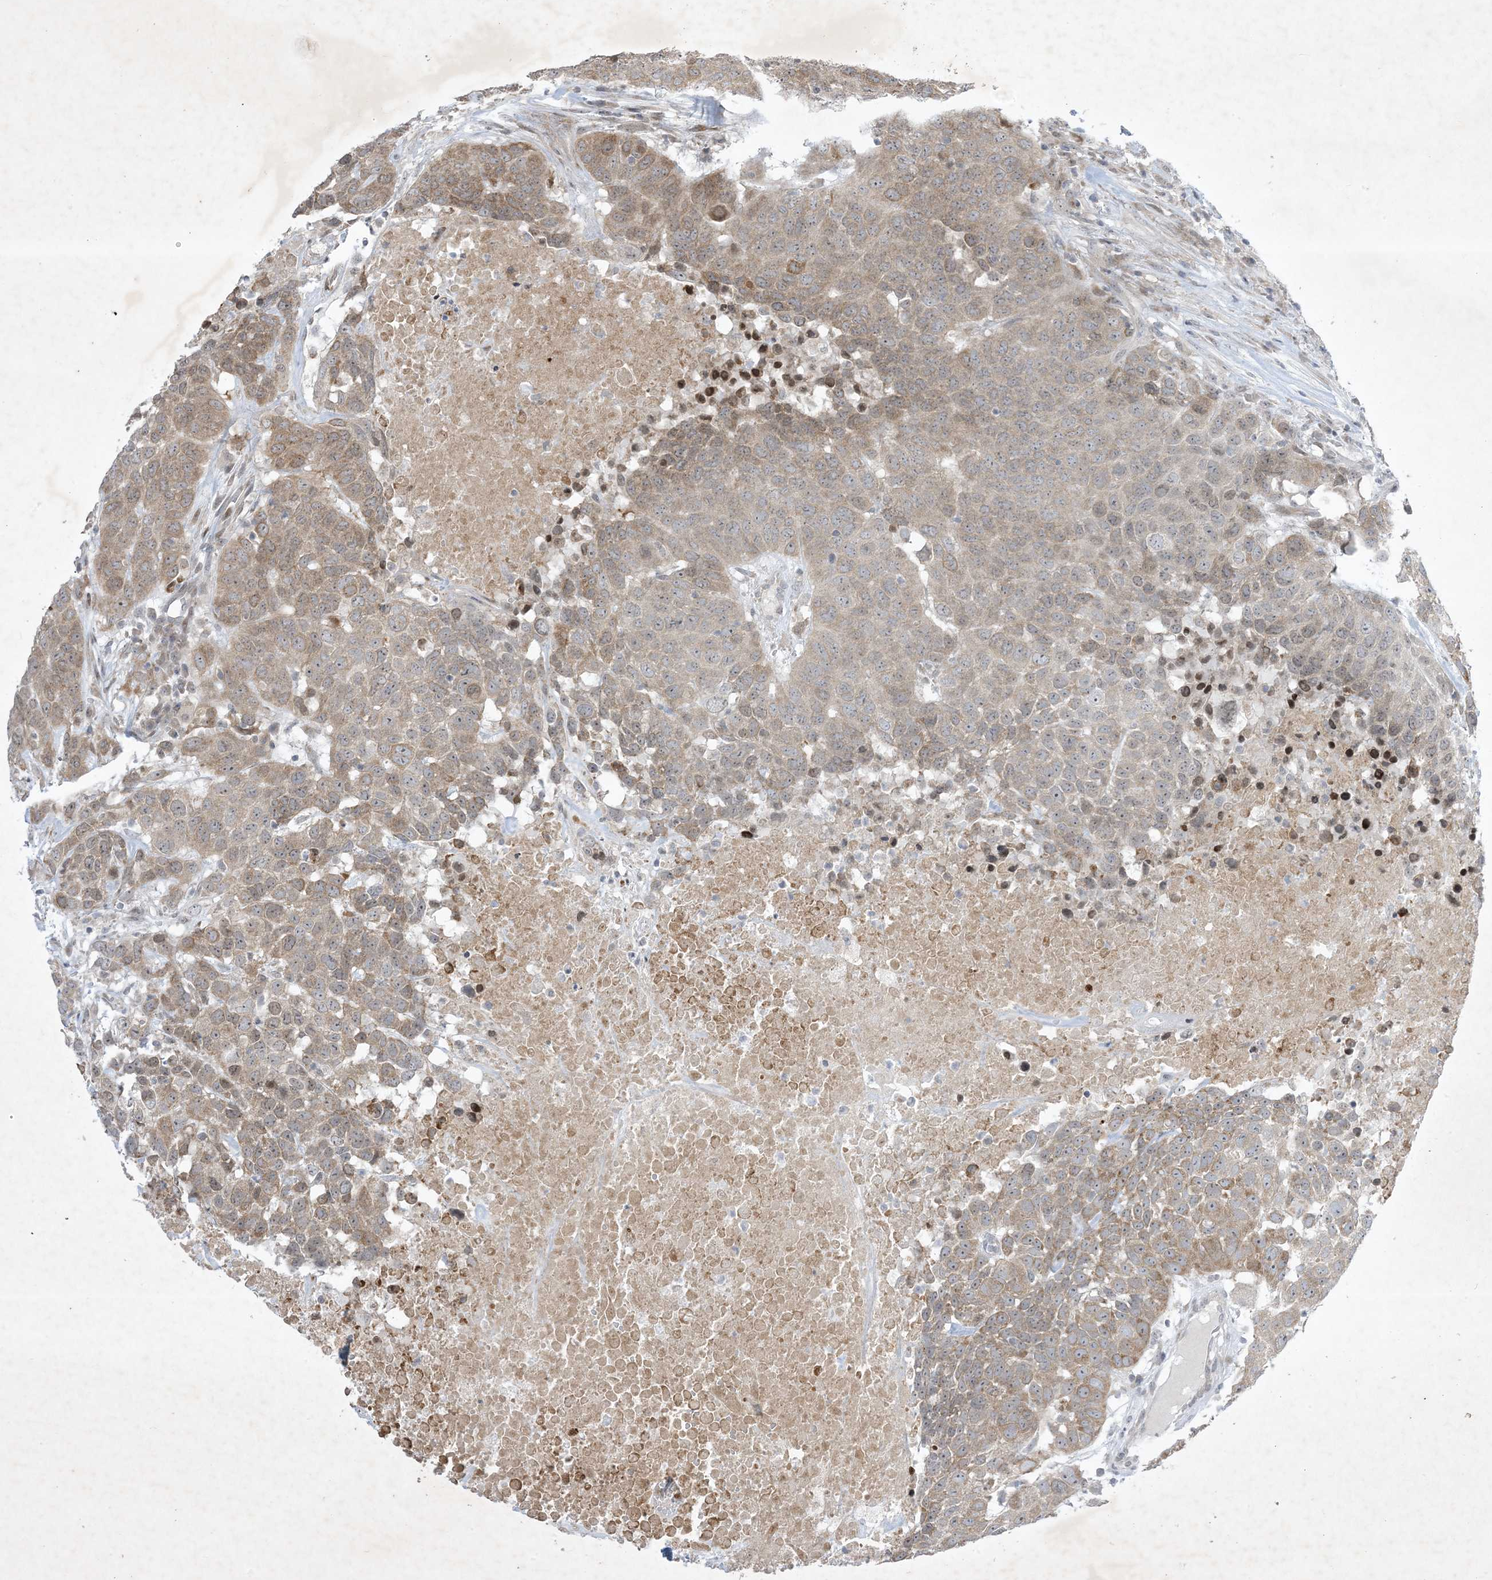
{"staining": {"intensity": "weak", "quantity": ">75%", "location": "cytoplasmic/membranous"}, "tissue": "head and neck cancer", "cell_type": "Tumor cells", "image_type": "cancer", "snomed": [{"axis": "morphology", "description": "Squamous cell carcinoma, NOS"}, {"axis": "topography", "description": "Head-Neck"}], "caption": "Immunohistochemistry (IHC) image of human squamous cell carcinoma (head and neck) stained for a protein (brown), which exhibits low levels of weak cytoplasmic/membranous positivity in approximately >75% of tumor cells.", "gene": "SOGA3", "patient": {"sex": "male", "age": 66}}